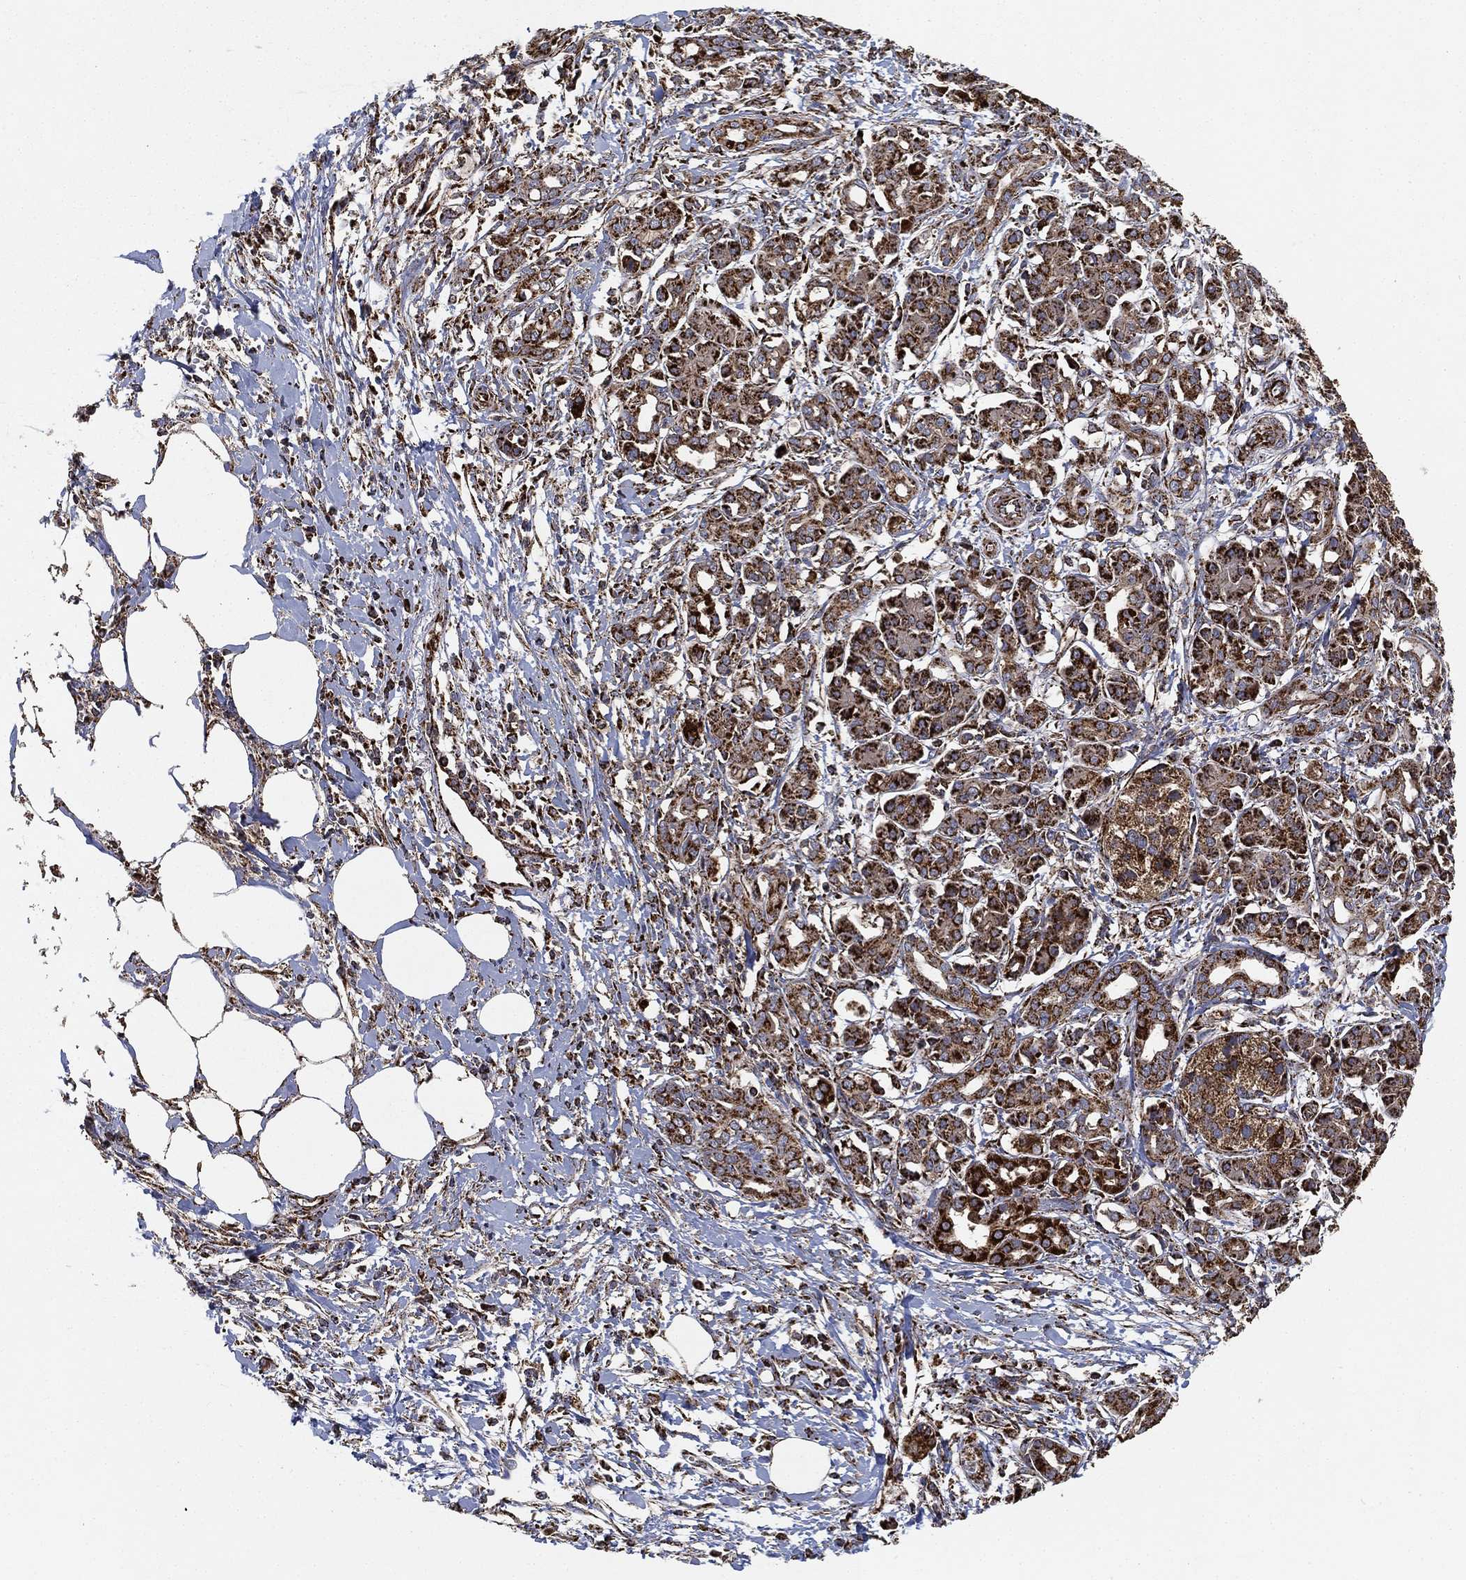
{"staining": {"intensity": "strong", "quantity": ">75%", "location": "cytoplasmic/membranous"}, "tissue": "pancreatic cancer", "cell_type": "Tumor cells", "image_type": "cancer", "snomed": [{"axis": "morphology", "description": "Adenocarcinoma, NOS"}, {"axis": "topography", "description": "Pancreas"}], "caption": "IHC photomicrograph of neoplastic tissue: human pancreatic cancer stained using immunohistochemistry displays high levels of strong protein expression localized specifically in the cytoplasmic/membranous of tumor cells, appearing as a cytoplasmic/membranous brown color.", "gene": "SLC38A7", "patient": {"sex": "male", "age": 72}}